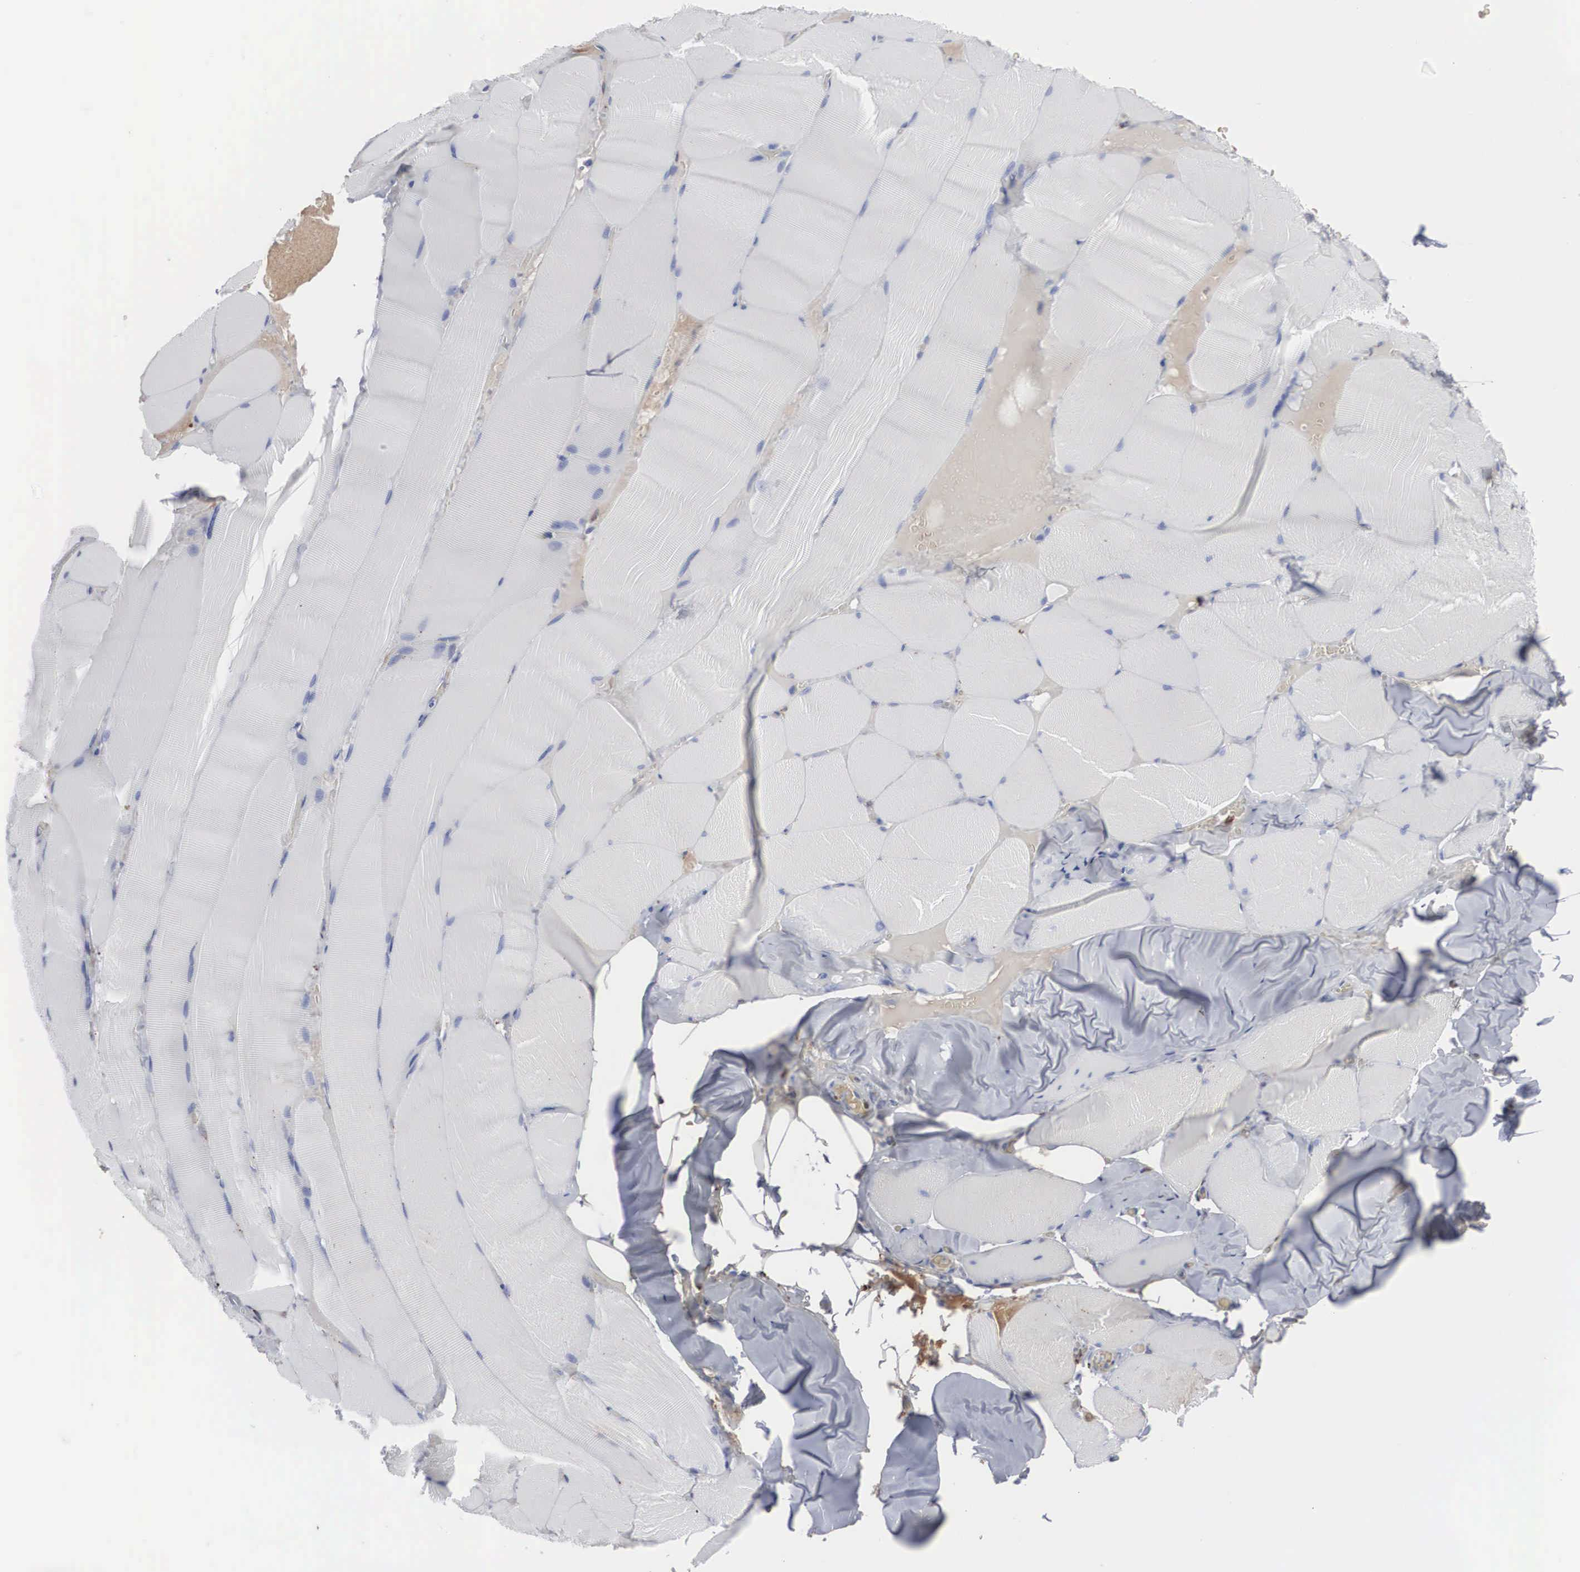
{"staining": {"intensity": "negative", "quantity": "none", "location": "none"}, "tissue": "skeletal muscle", "cell_type": "Myocytes", "image_type": "normal", "snomed": [{"axis": "morphology", "description": "Normal tissue, NOS"}, {"axis": "topography", "description": "Skeletal muscle"}], "caption": "Protein analysis of benign skeletal muscle displays no significant staining in myocytes. (Stains: DAB (3,3'-diaminobenzidine) immunohistochemistry with hematoxylin counter stain, Microscopy: brightfield microscopy at high magnification).", "gene": "LGALS3BP", "patient": {"sex": "male", "age": 71}}